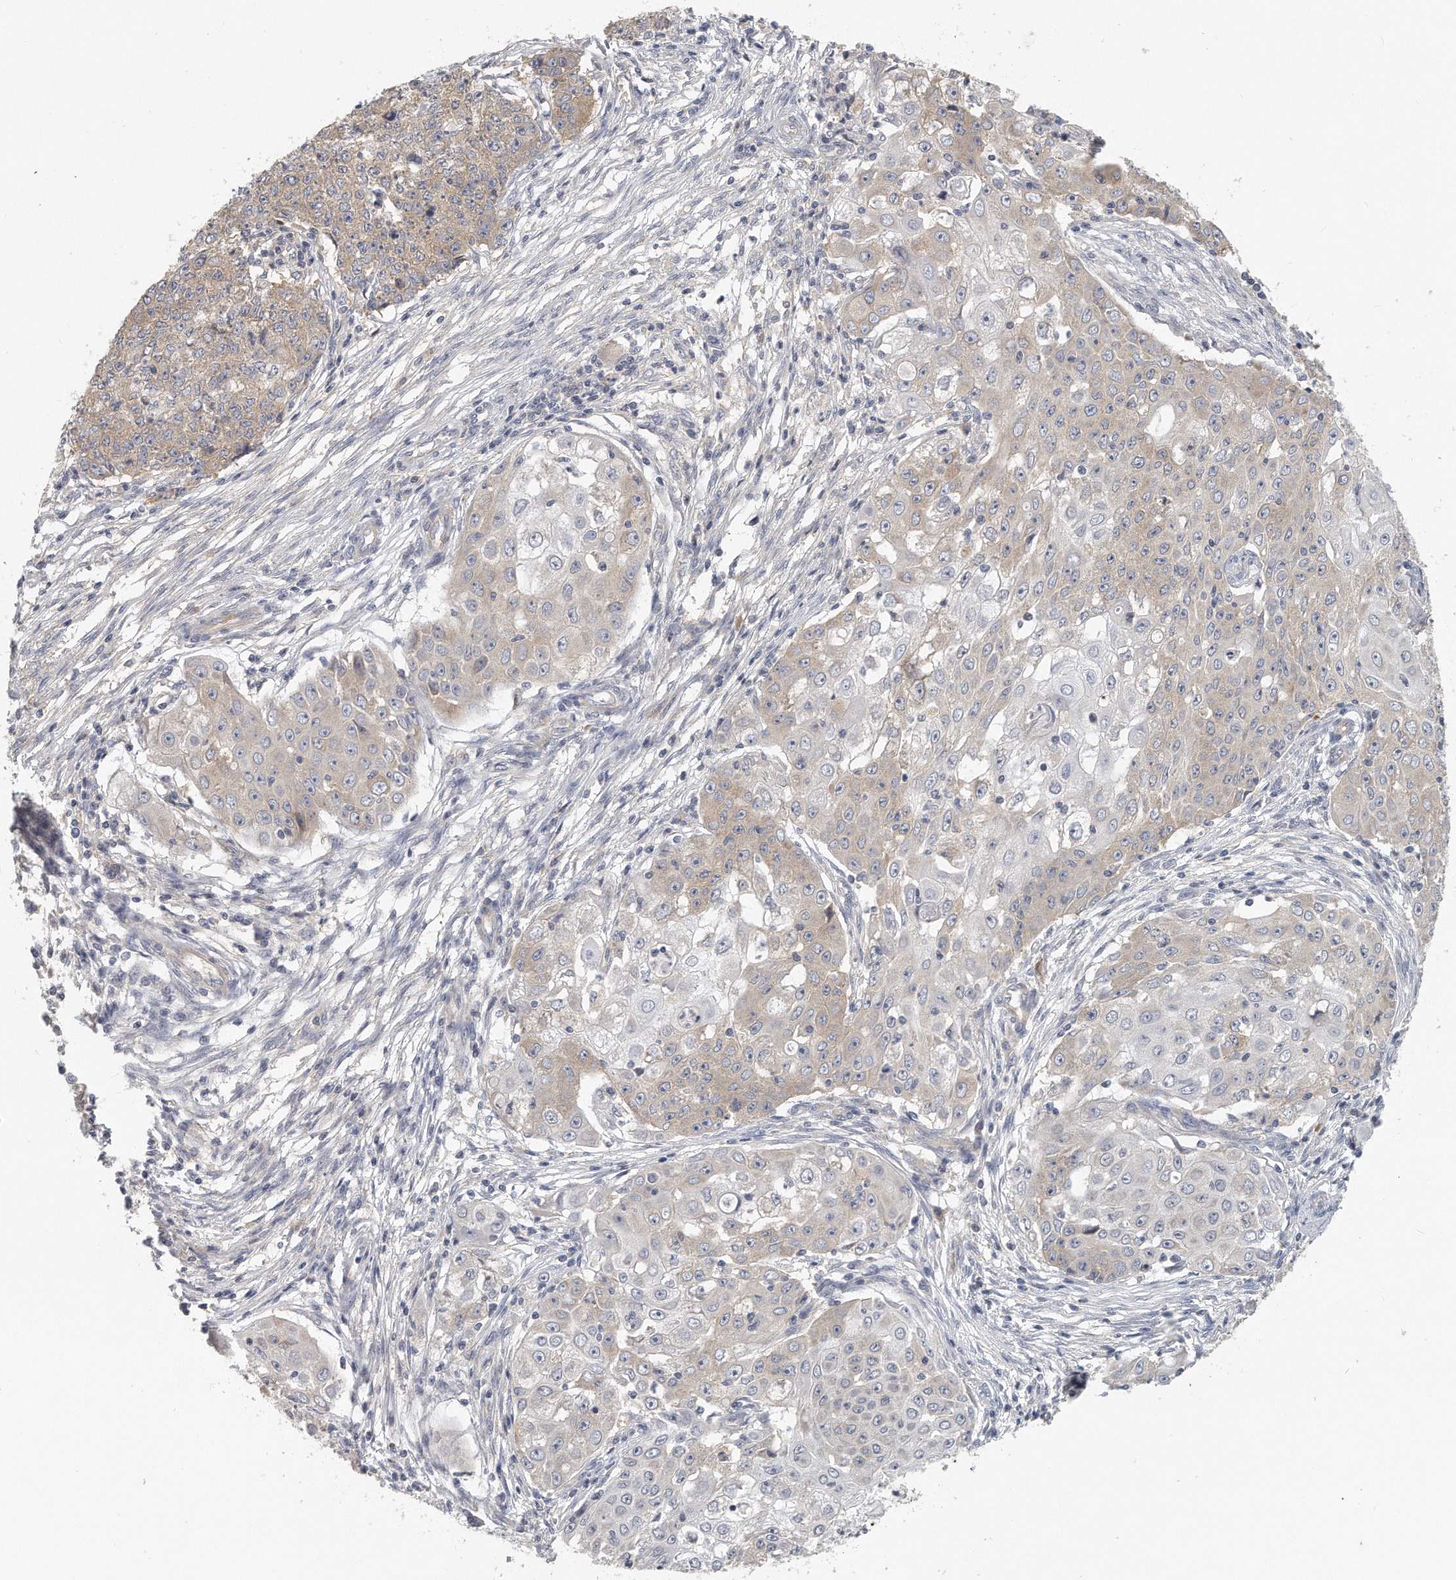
{"staining": {"intensity": "weak", "quantity": "<25%", "location": "cytoplasmic/membranous"}, "tissue": "ovarian cancer", "cell_type": "Tumor cells", "image_type": "cancer", "snomed": [{"axis": "morphology", "description": "Carcinoma, endometroid"}, {"axis": "topography", "description": "Ovary"}], "caption": "Endometroid carcinoma (ovarian) was stained to show a protein in brown. There is no significant positivity in tumor cells.", "gene": "EIF3I", "patient": {"sex": "female", "age": 42}}